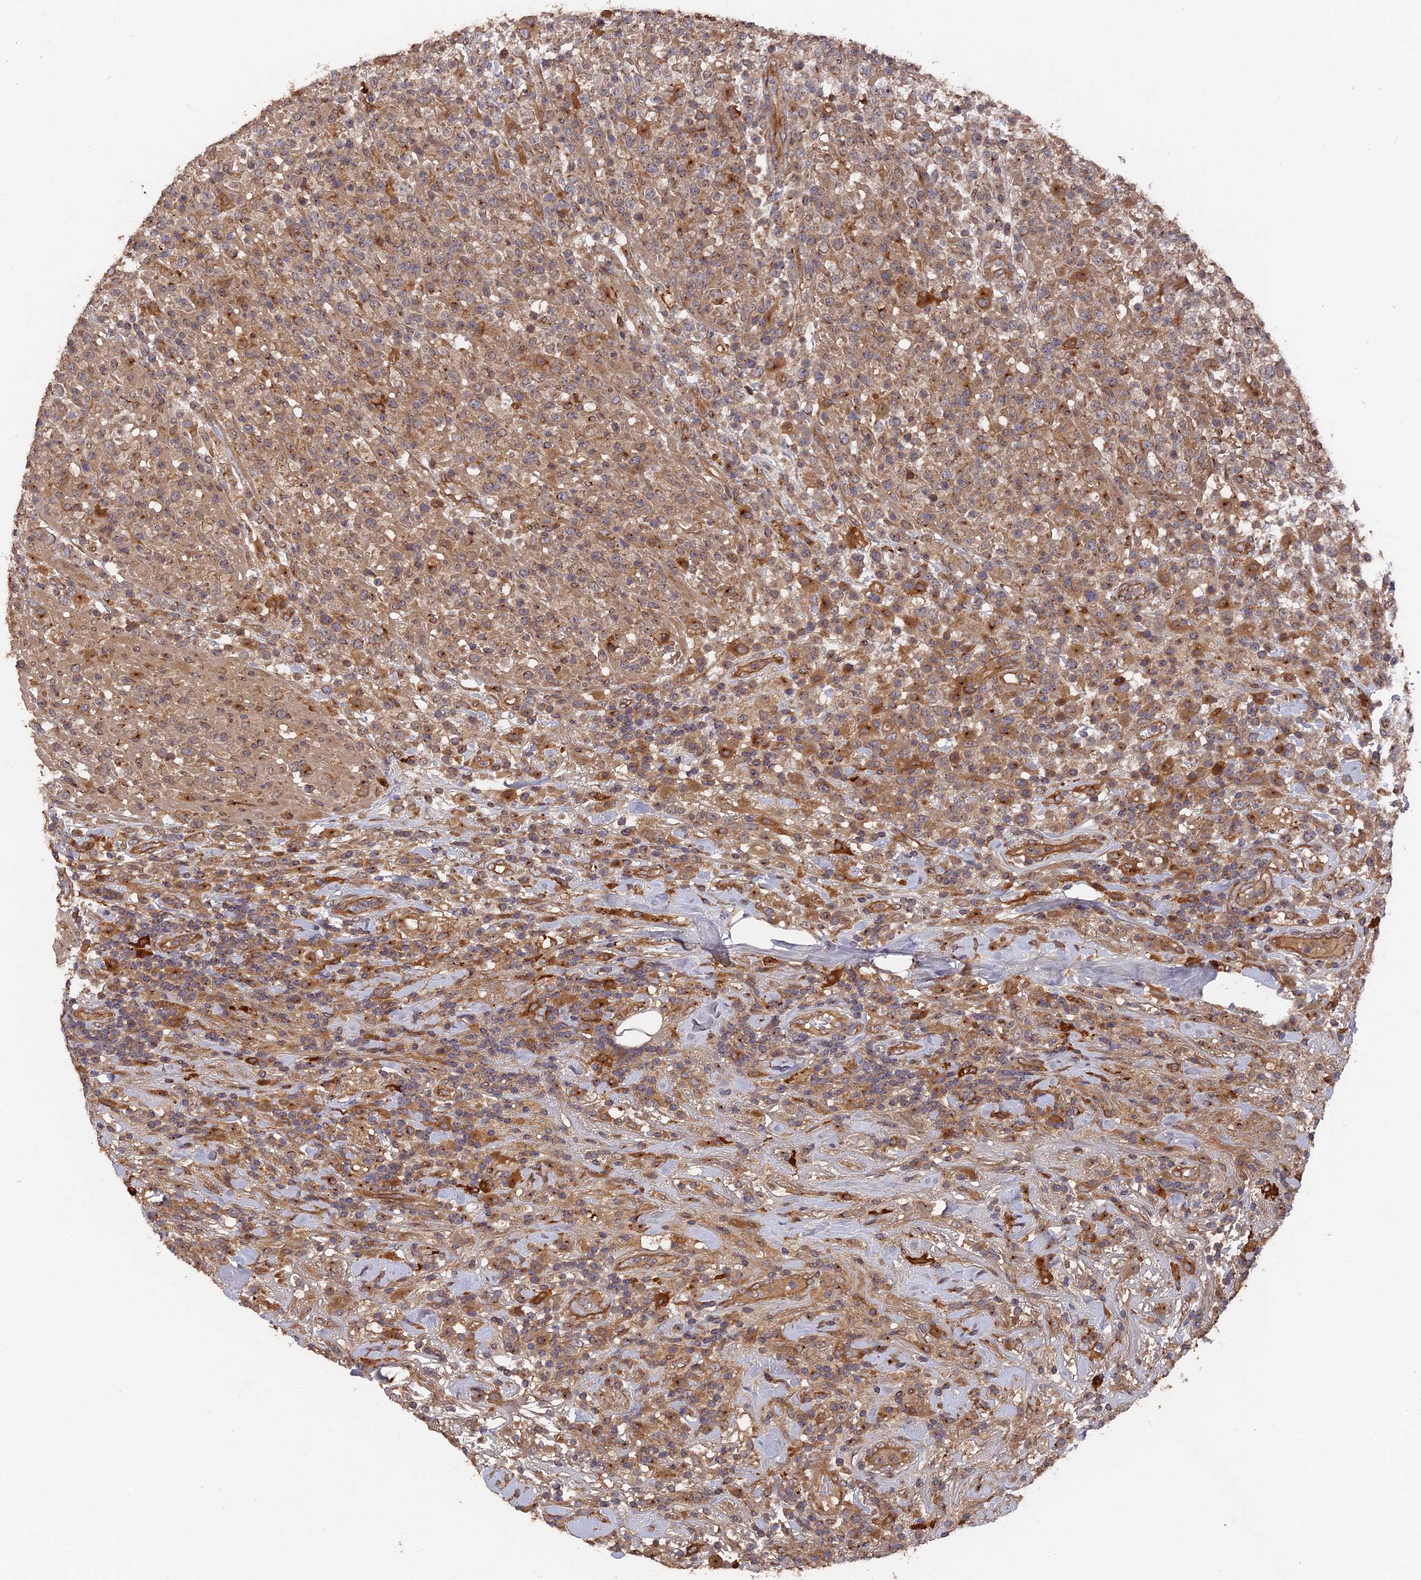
{"staining": {"intensity": "weak", "quantity": "<25%", "location": "cytoplasmic/membranous"}, "tissue": "lymphoma", "cell_type": "Tumor cells", "image_type": "cancer", "snomed": [{"axis": "morphology", "description": "Malignant lymphoma, non-Hodgkin's type, High grade"}, {"axis": "topography", "description": "Colon"}], "caption": "There is no significant staining in tumor cells of lymphoma.", "gene": "DEF8", "patient": {"sex": "female", "age": 53}}